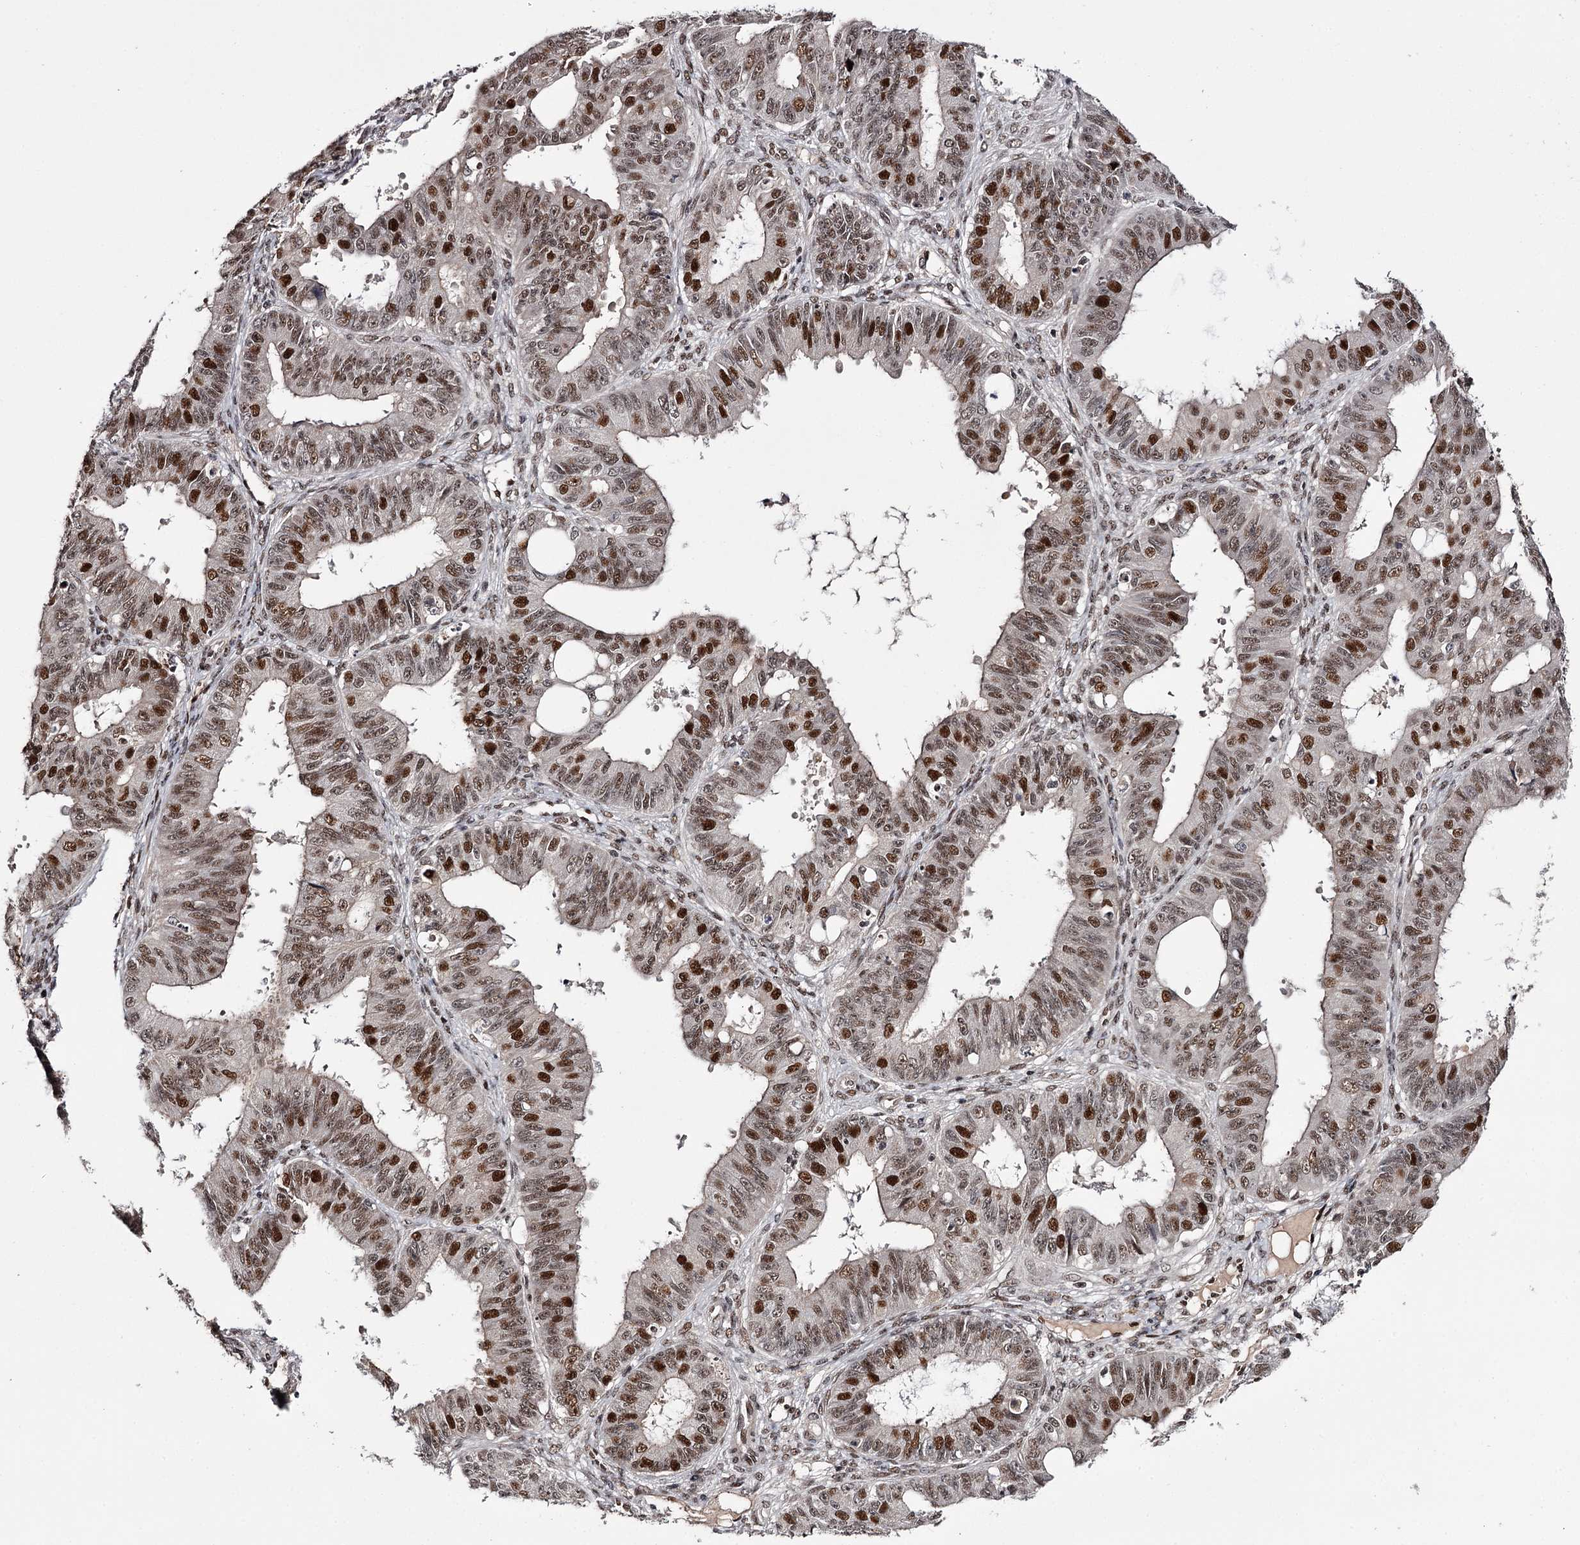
{"staining": {"intensity": "strong", "quantity": ">75%", "location": "nuclear"}, "tissue": "ovarian cancer", "cell_type": "Tumor cells", "image_type": "cancer", "snomed": [{"axis": "morphology", "description": "Carcinoma, endometroid"}, {"axis": "topography", "description": "Appendix"}, {"axis": "topography", "description": "Ovary"}], "caption": "This is an image of IHC staining of ovarian cancer, which shows strong staining in the nuclear of tumor cells.", "gene": "TTC33", "patient": {"sex": "female", "age": 42}}